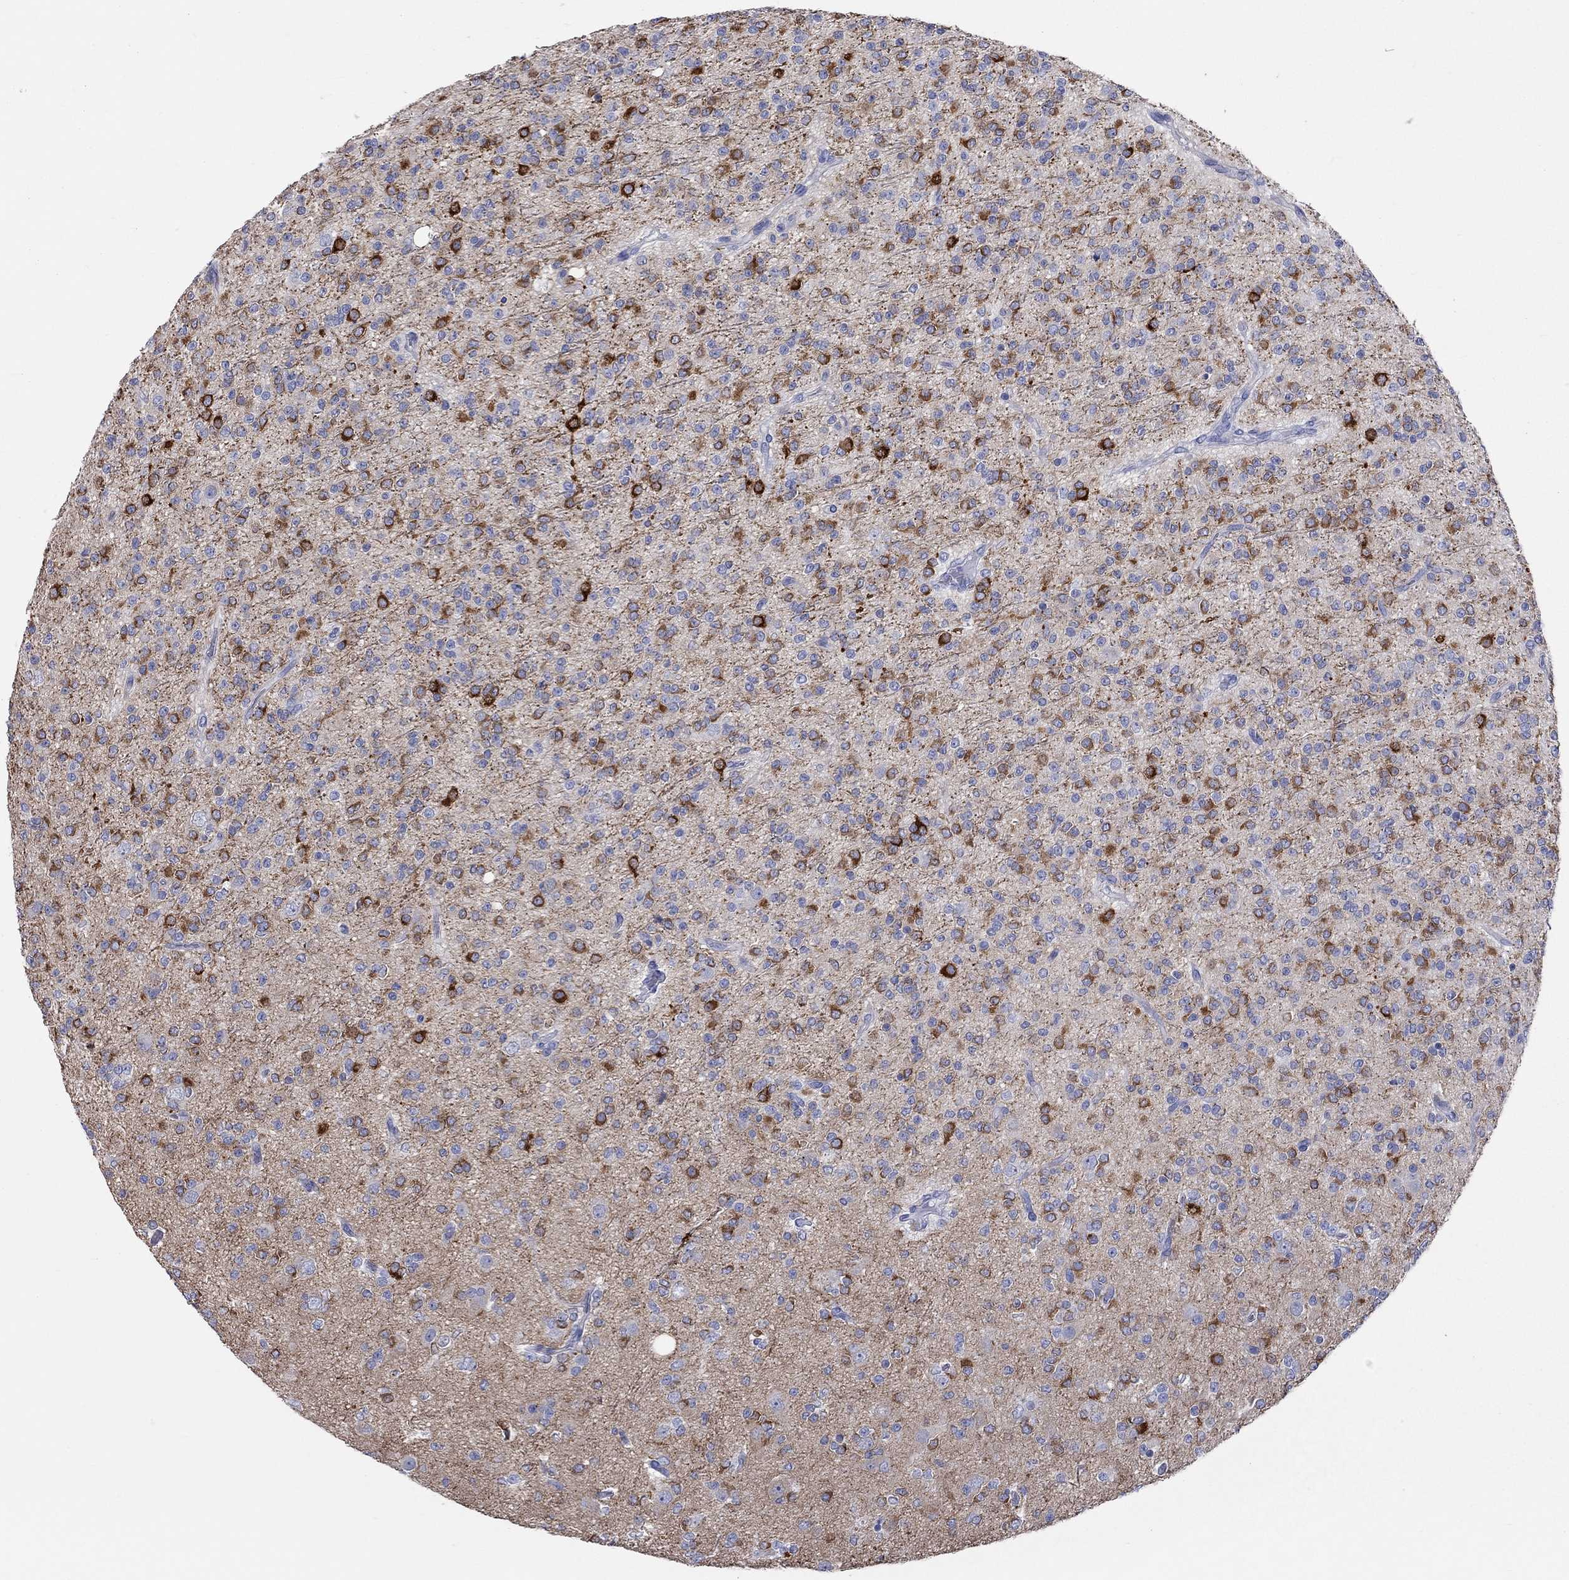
{"staining": {"intensity": "strong", "quantity": "<25%", "location": "cytoplasmic/membranous"}, "tissue": "glioma", "cell_type": "Tumor cells", "image_type": "cancer", "snomed": [{"axis": "morphology", "description": "Glioma, malignant, Low grade"}, {"axis": "topography", "description": "Brain"}], "caption": "A medium amount of strong cytoplasmic/membranous positivity is identified in approximately <25% of tumor cells in glioma tissue.", "gene": "SPATA9", "patient": {"sex": "male", "age": 27}}